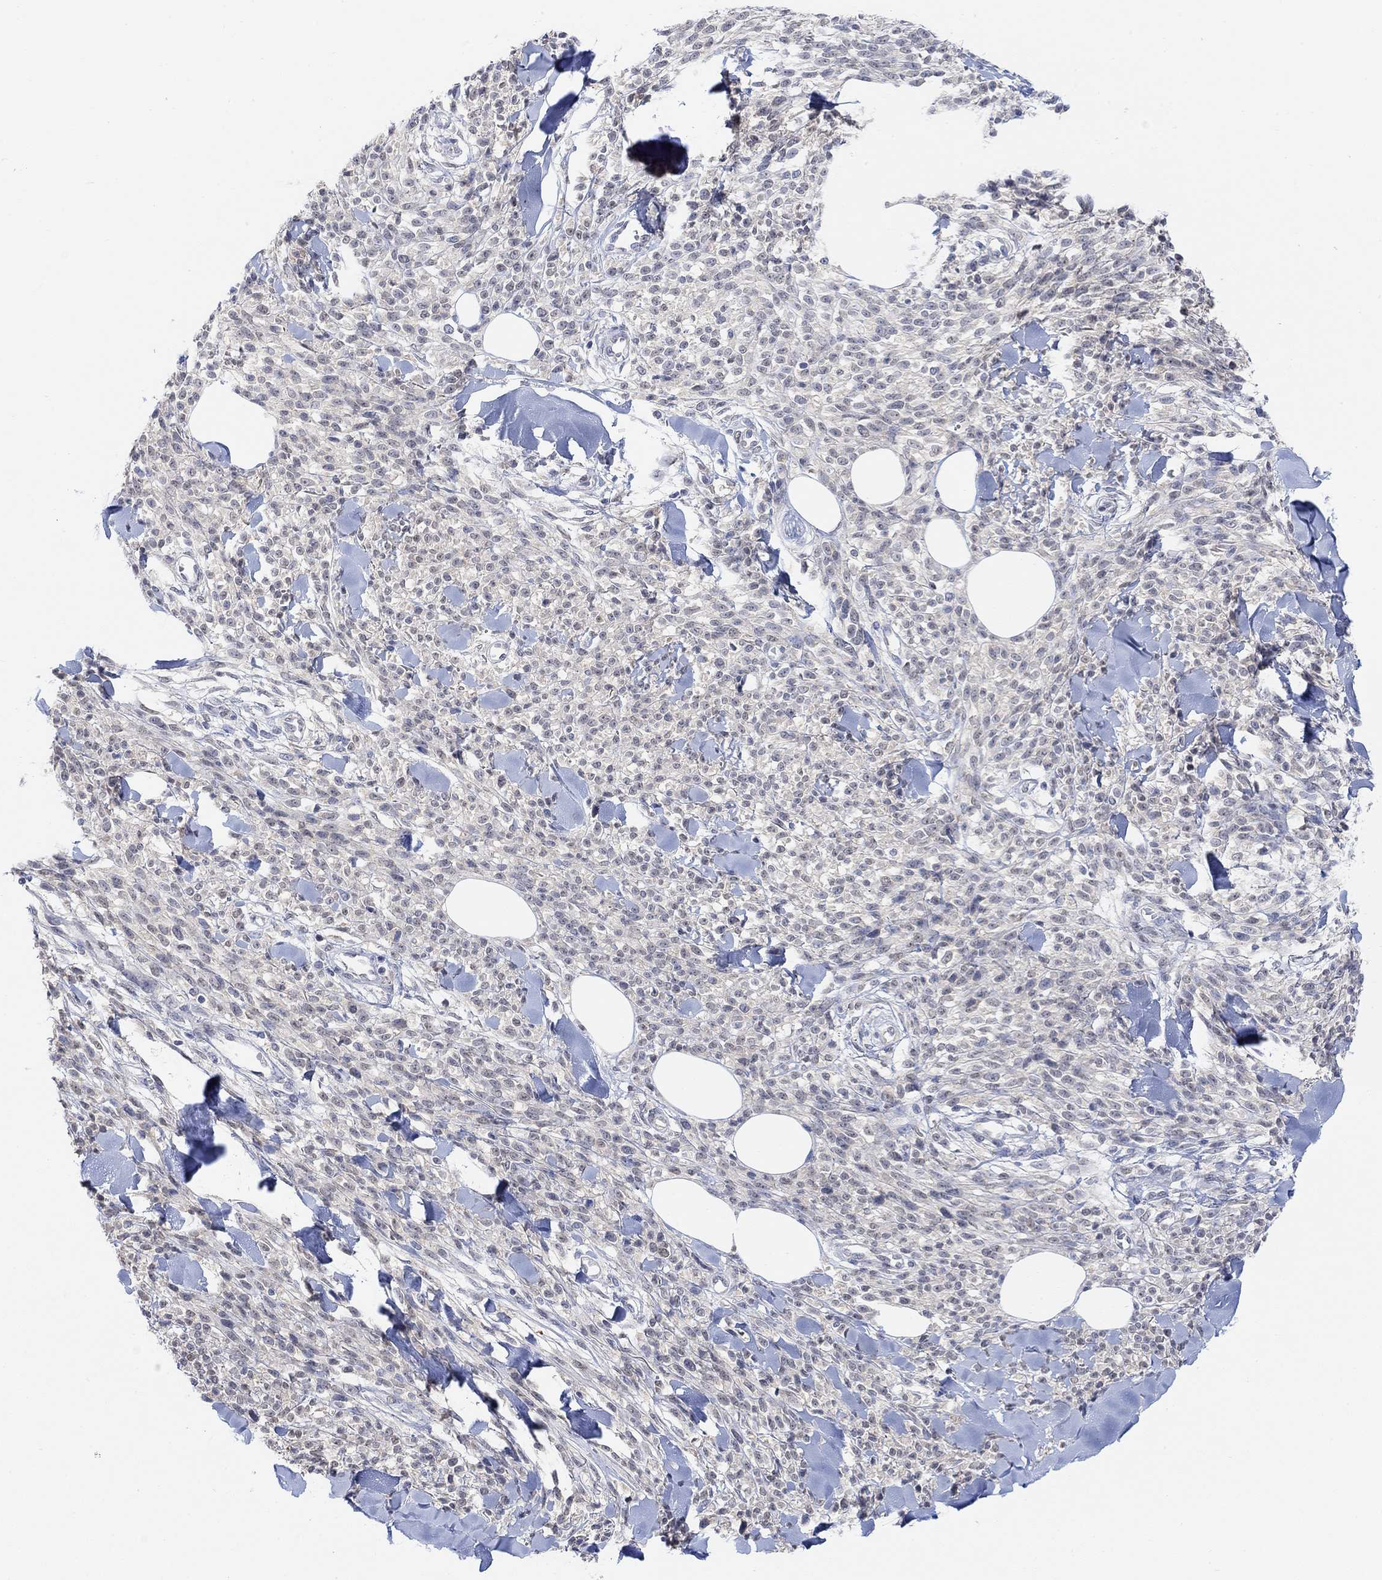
{"staining": {"intensity": "negative", "quantity": "none", "location": "none"}, "tissue": "melanoma", "cell_type": "Tumor cells", "image_type": "cancer", "snomed": [{"axis": "morphology", "description": "Malignant melanoma, NOS"}, {"axis": "topography", "description": "Skin"}, {"axis": "topography", "description": "Skin of trunk"}], "caption": "There is no significant positivity in tumor cells of malignant melanoma.", "gene": "RIMS1", "patient": {"sex": "male", "age": 74}}